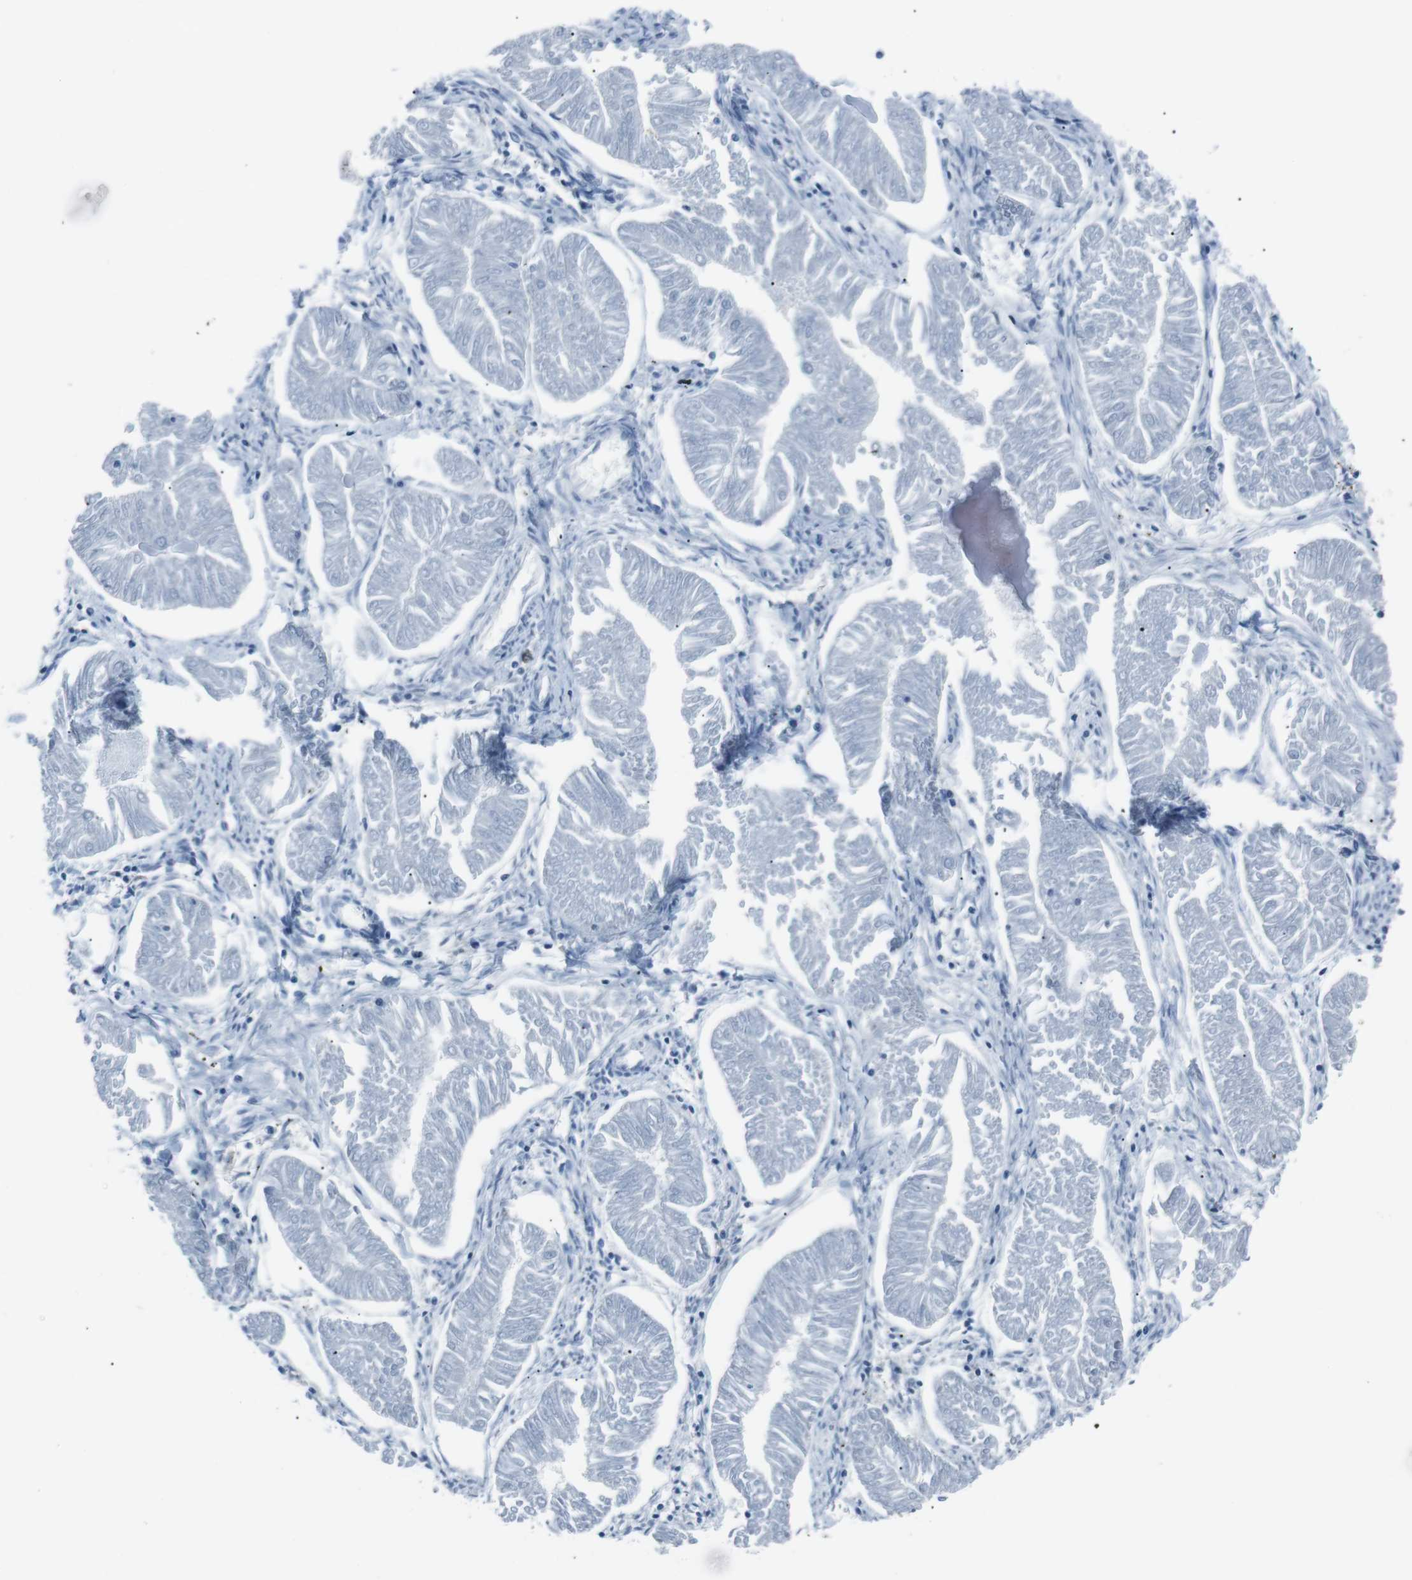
{"staining": {"intensity": "negative", "quantity": "none", "location": "none"}, "tissue": "endometrial cancer", "cell_type": "Tumor cells", "image_type": "cancer", "snomed": [{"axis": "morphology", "description": "Adenocarcinoma, NOS"}, {"axis": "topography", "description": "Endometrium"}], "caption": "Endometrial cancer stained for a protein using immunohistochemistry (IHC) exhibits no positivity tumor cells.", "gene": "CSF2RA", "patient": {"sex": "female", "age": 53}}